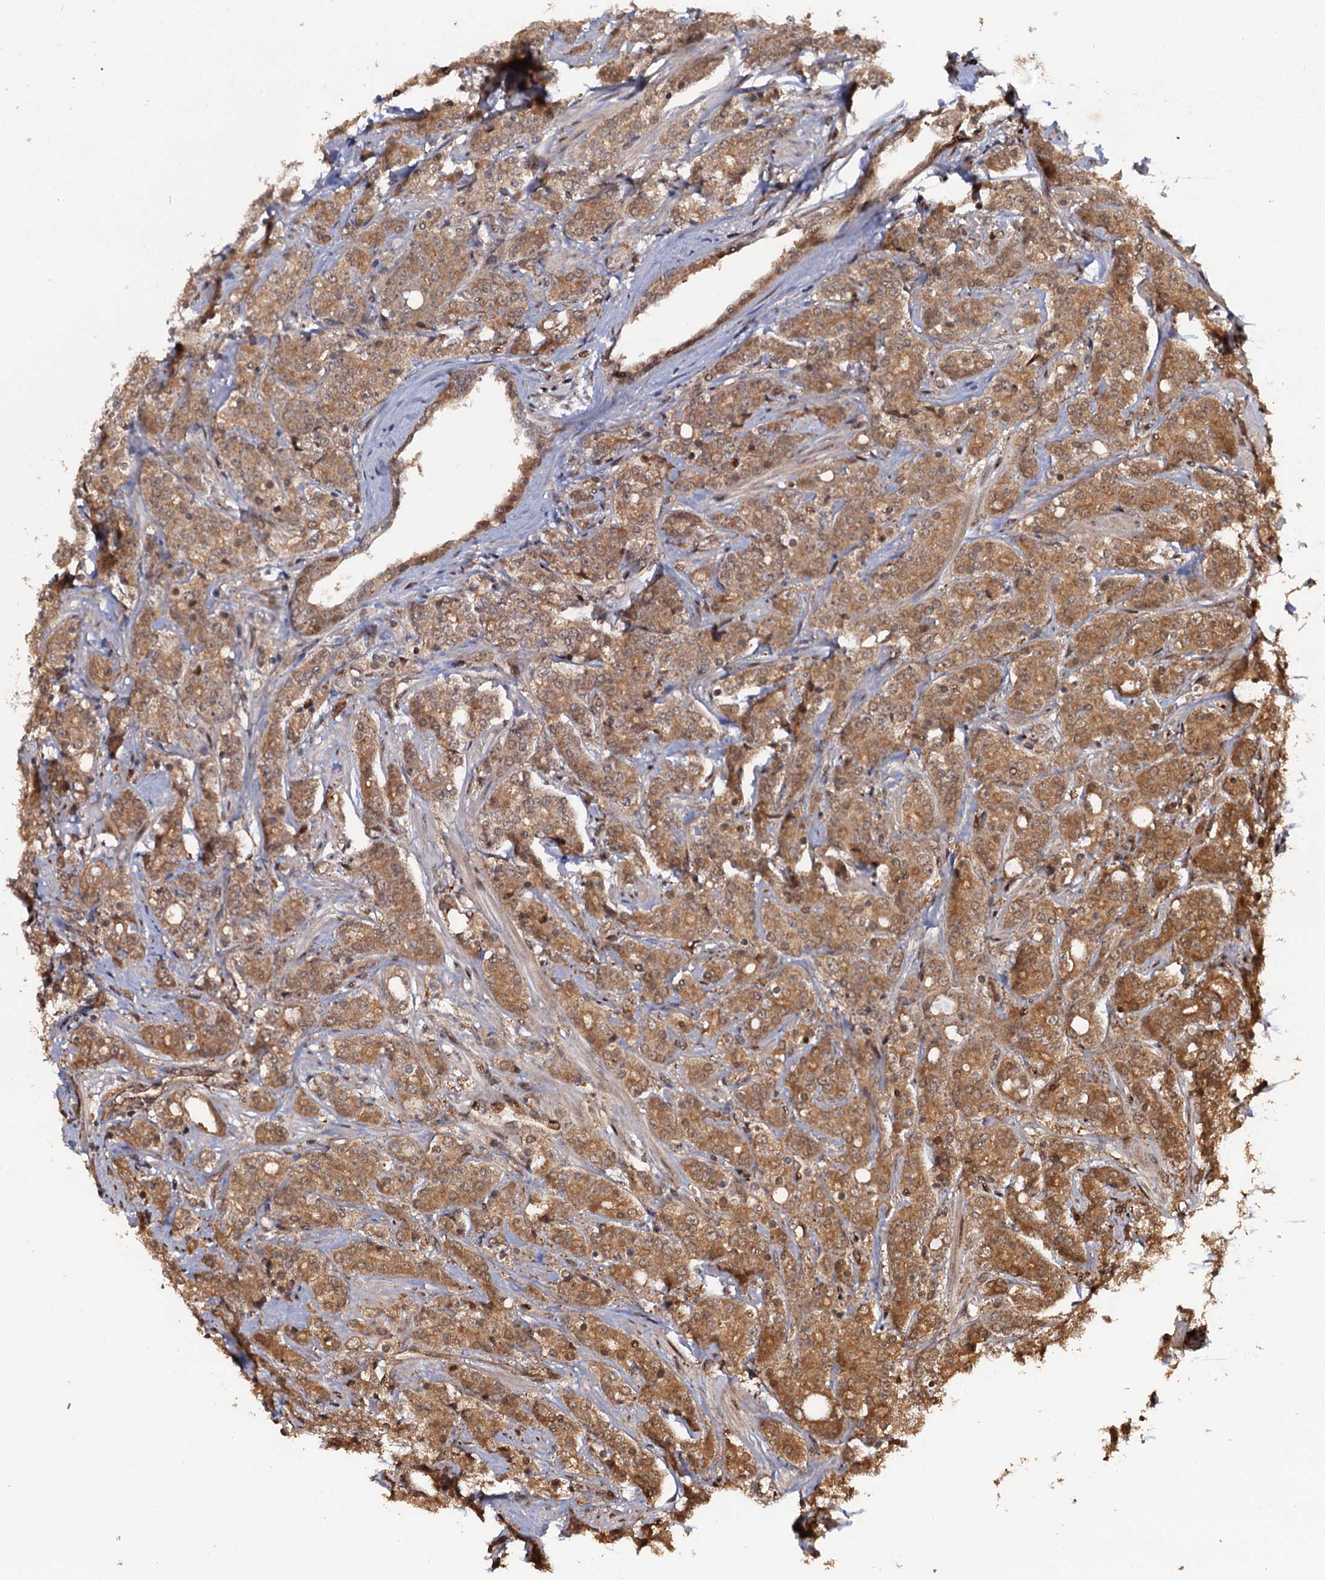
{"staining": {"intensity": "moderate", "quantity": ">75%", "location": "cytoplasmic/membranous"}, "tissue": "prostate cancer", "cell_type": "Tumor cells", "image_type": "cancer", "snomed": [{"axis": "morphology", "description": "Adenocarcinoma, High grade"}, {"axis": "topography", "description": "Prostate"}], "caption": "Moderate cytoplasmic/membranous positivity for a protein is seen in about >75% of tumor cells of high-grade adenocarcinoma (prostate) using IHC.", "gene": "CDC23", "patient": {"sex": "male", "age": 62}}